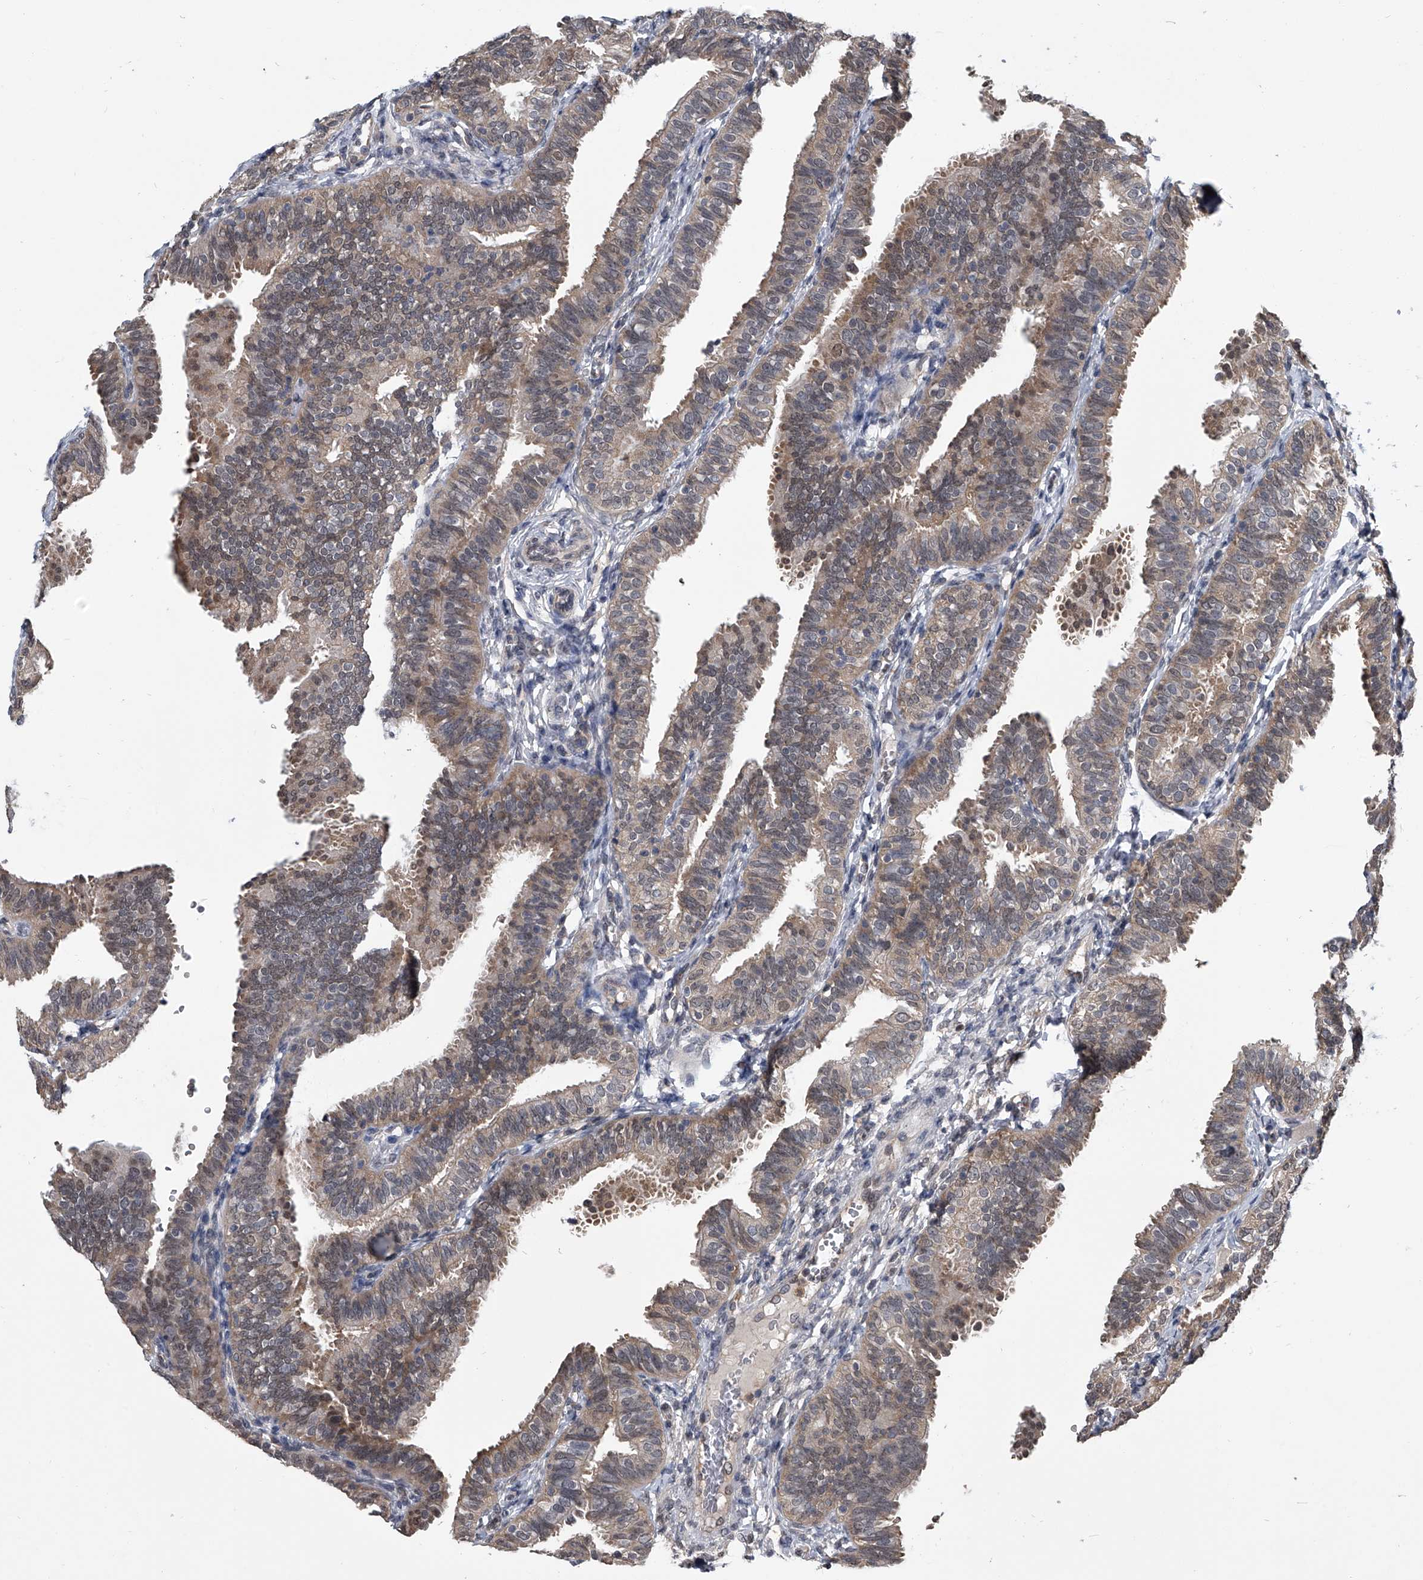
{"staining": {"intensity": "moderate", "quantity": "25%-75%", "location": "cytoplasmic/membranous,nuclear"}, "tissue": "fallopian tube", "cell_type": "Glandular cells", "image_type": "normal", "snomed": [{"axis": "morphology", "description": "Normal tissue, NOS"}, {"axis": "topography", "description": "Fallopian tube"}], "caption": "A medium amount of moderate cytoplasmic/membranous,nuclear expression is present in about 25%-75% of glandular cells in benign fallopian tube. (Brightfield microscopy of DAB IHC at high magnification).", "gene": "TSNAX", "patient": {"sex": "female", "age": 35}}